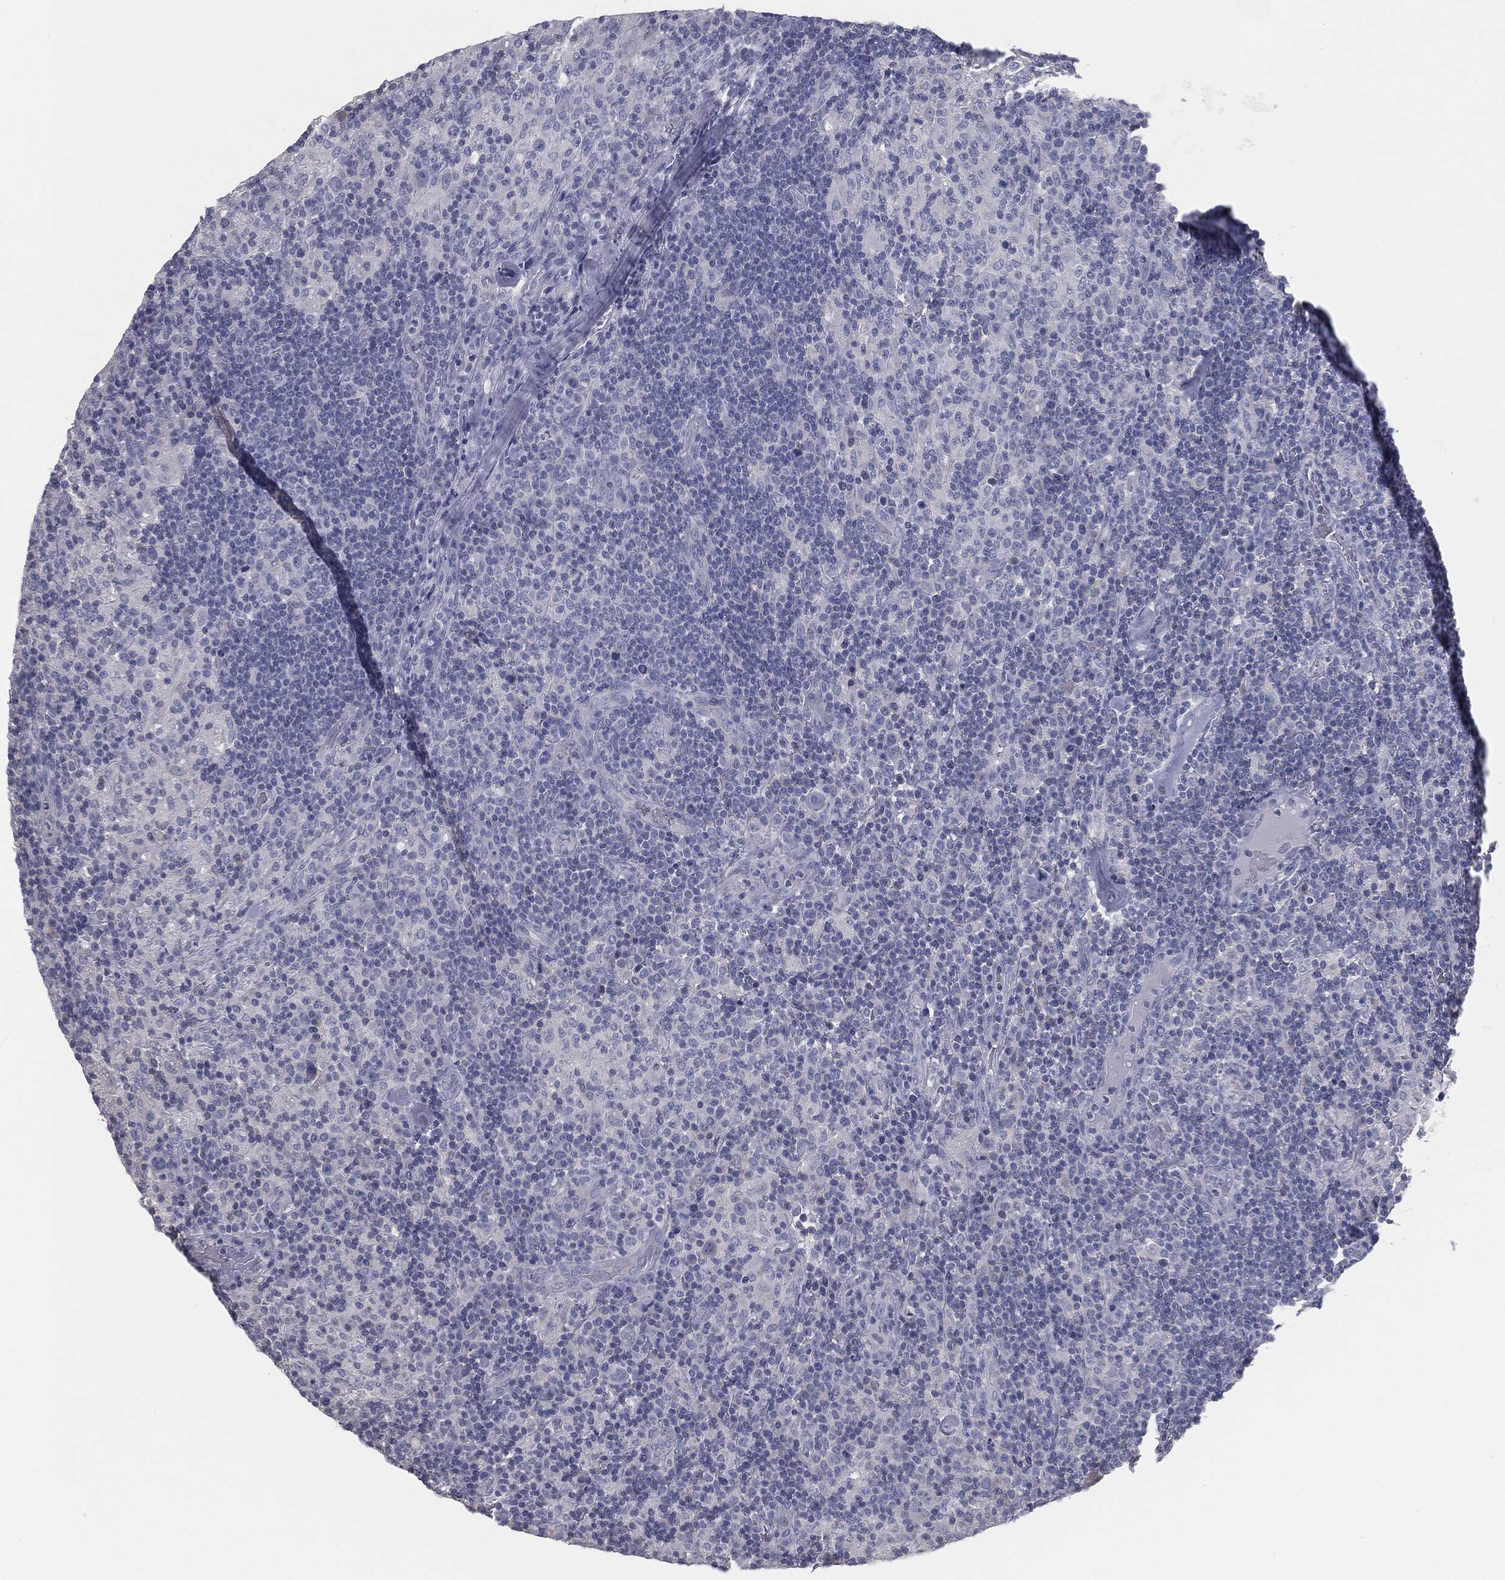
{"staining": {"intensity": "negative", "quantity": "none", "location": "none"}, "tissue": "lymphoma", "cell_type": "Tumor cells", "image_type": "cancer", "snomed": [{"axis": "morphology", "description": "Hodgkin's disease, NOS"}, {"axis": "topography", "description": "Lymph node"}], "caption": "Immunohistochemical staining of Hodgkin's disease exhibits no significant staining in tumor cells.", "gene": "CAV3", "patient": {"sex": "male", "age": 70}}